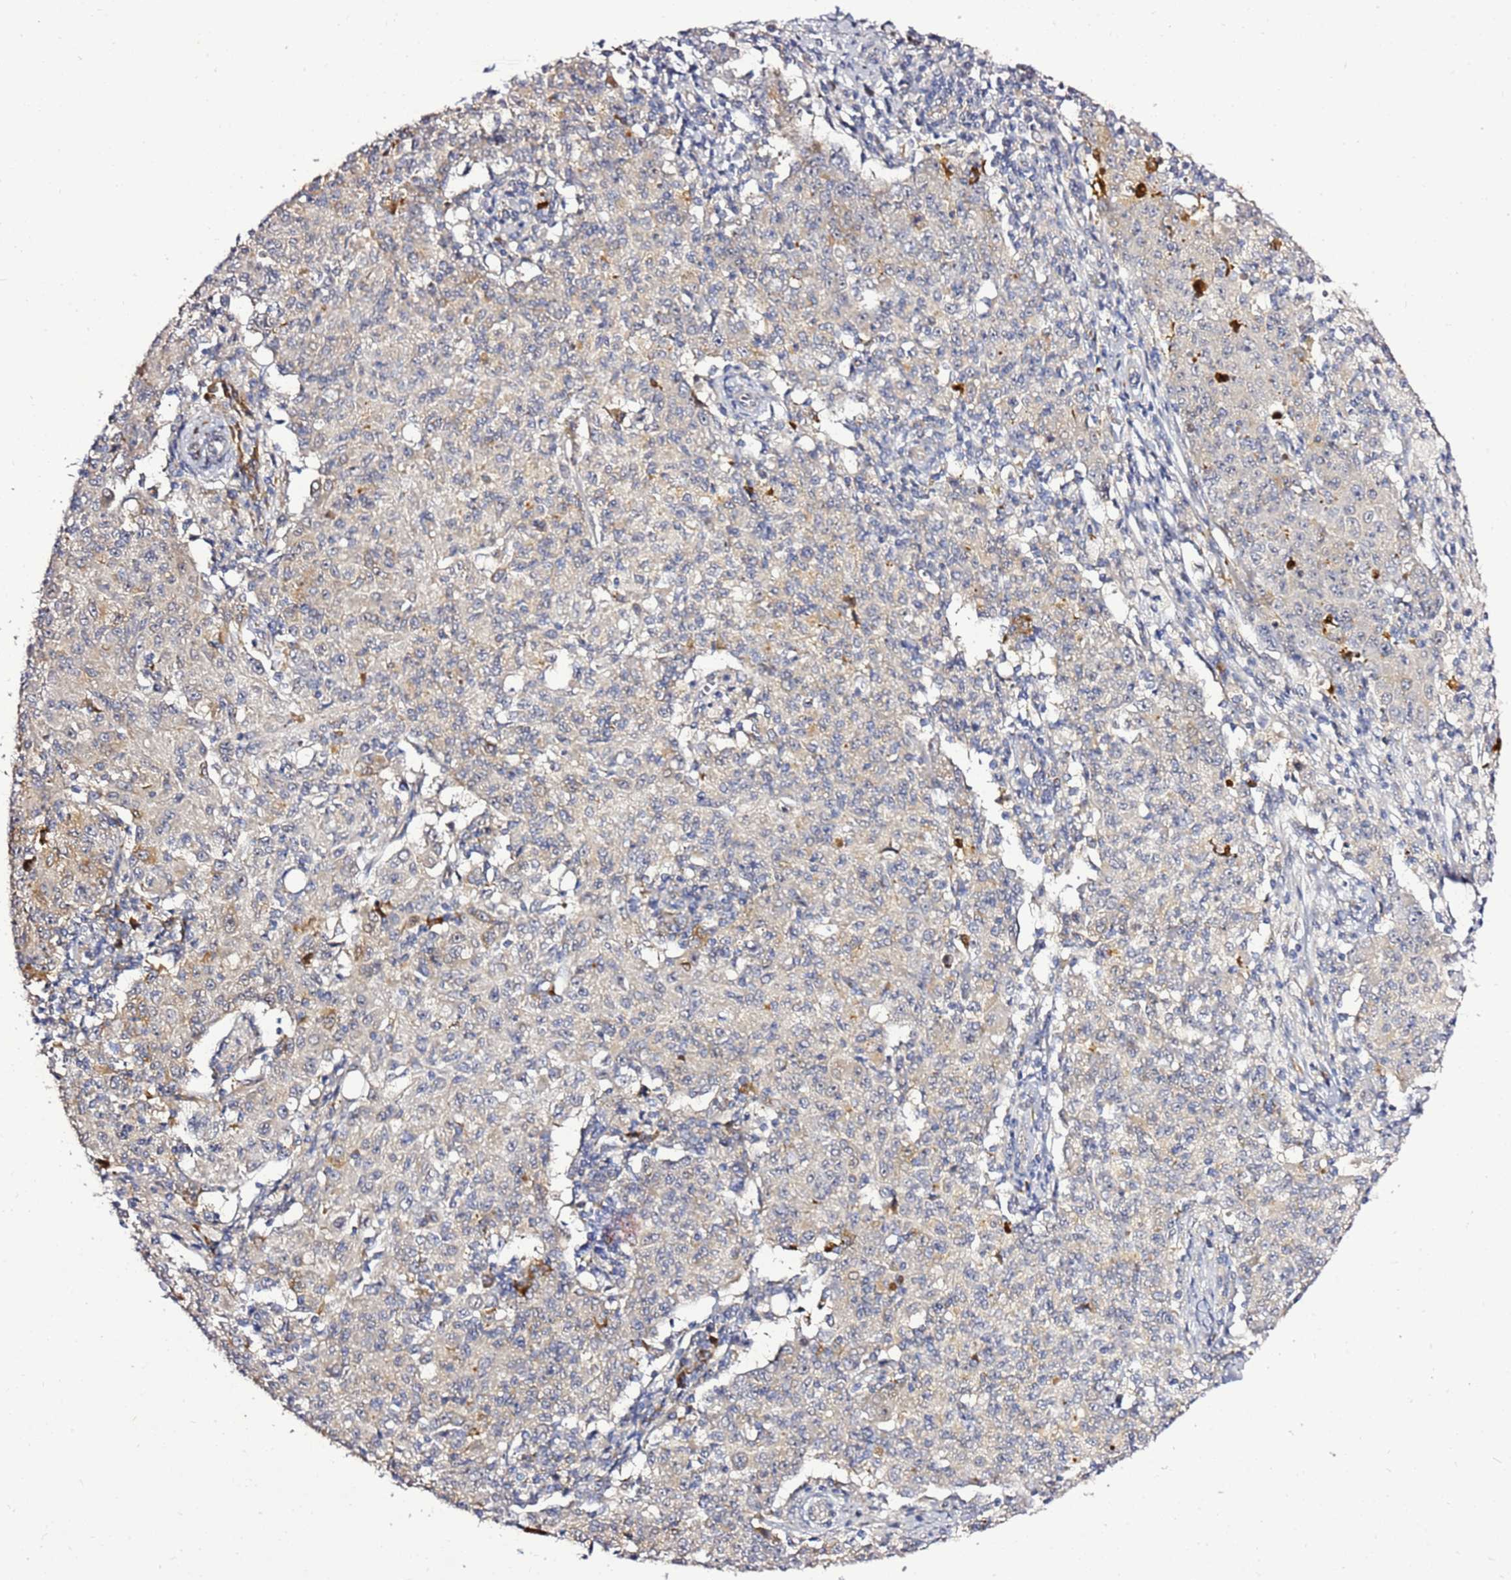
{"staining": {"intensity": "negative", "quantity": "none", "location": "none"}, "tissue": "ovarian cancer", "cell_type": "Tumor cells", "image_type": "cancer", "snomed": [{"axis": "morphology", "description": "Carcinoma, endometroid"}, {"axis": "topography", "description": "Ovary"}], "caption": "DAB immunohistochemical staining of human ovarian cancer displays no significant staining in tumor cells. (DAB (3,3'-diaminobenzidine) immunohistochemistry (IHC) with hematoxylin counter stain).", "gene": "NOL8", "patient": {"sex": "female", "age": 42}}